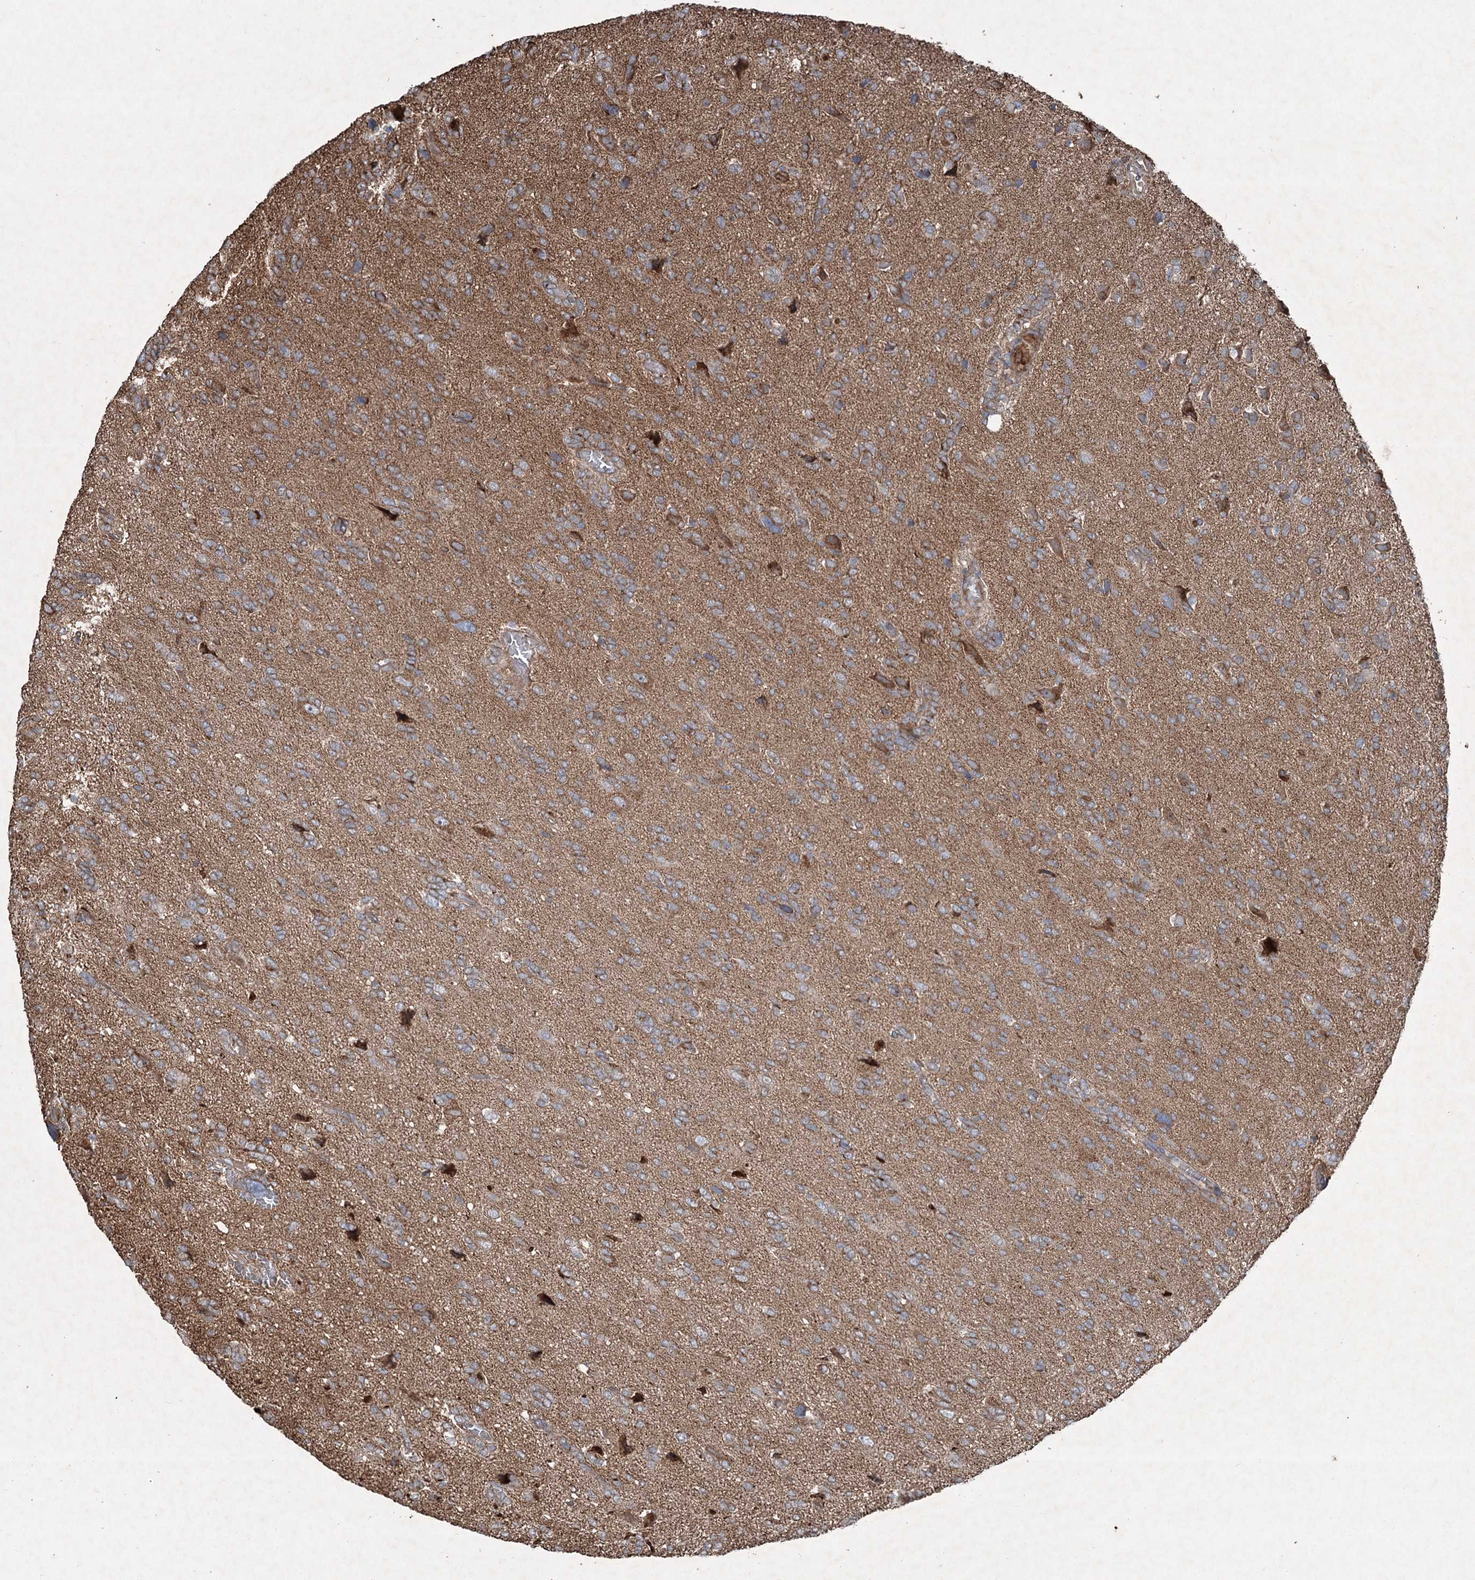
{"staining": {"intensity": "moderate", "quantity": ">75%", "location": "cytoplasmic/membranous"}, "tissue": "glioma", "cell_type": "Tumor cells", "image_type": "cancer", "snomed": [{"axis": "morphology", "description": "Glioma, malignant, High grade"}, {"axis": "topography", "description": "Brain"}], "caption": "Tumor cells show medium levels of moderate cytoplasmic/membranous expression in approximately >75% of cells in glioma. (Stains: DAB in brown, nuclei in blue, Microscopy: brightfield microscopy at high magnification).", "gene": "SERINC5", "patient": {"sex": "female", "age": 59}}